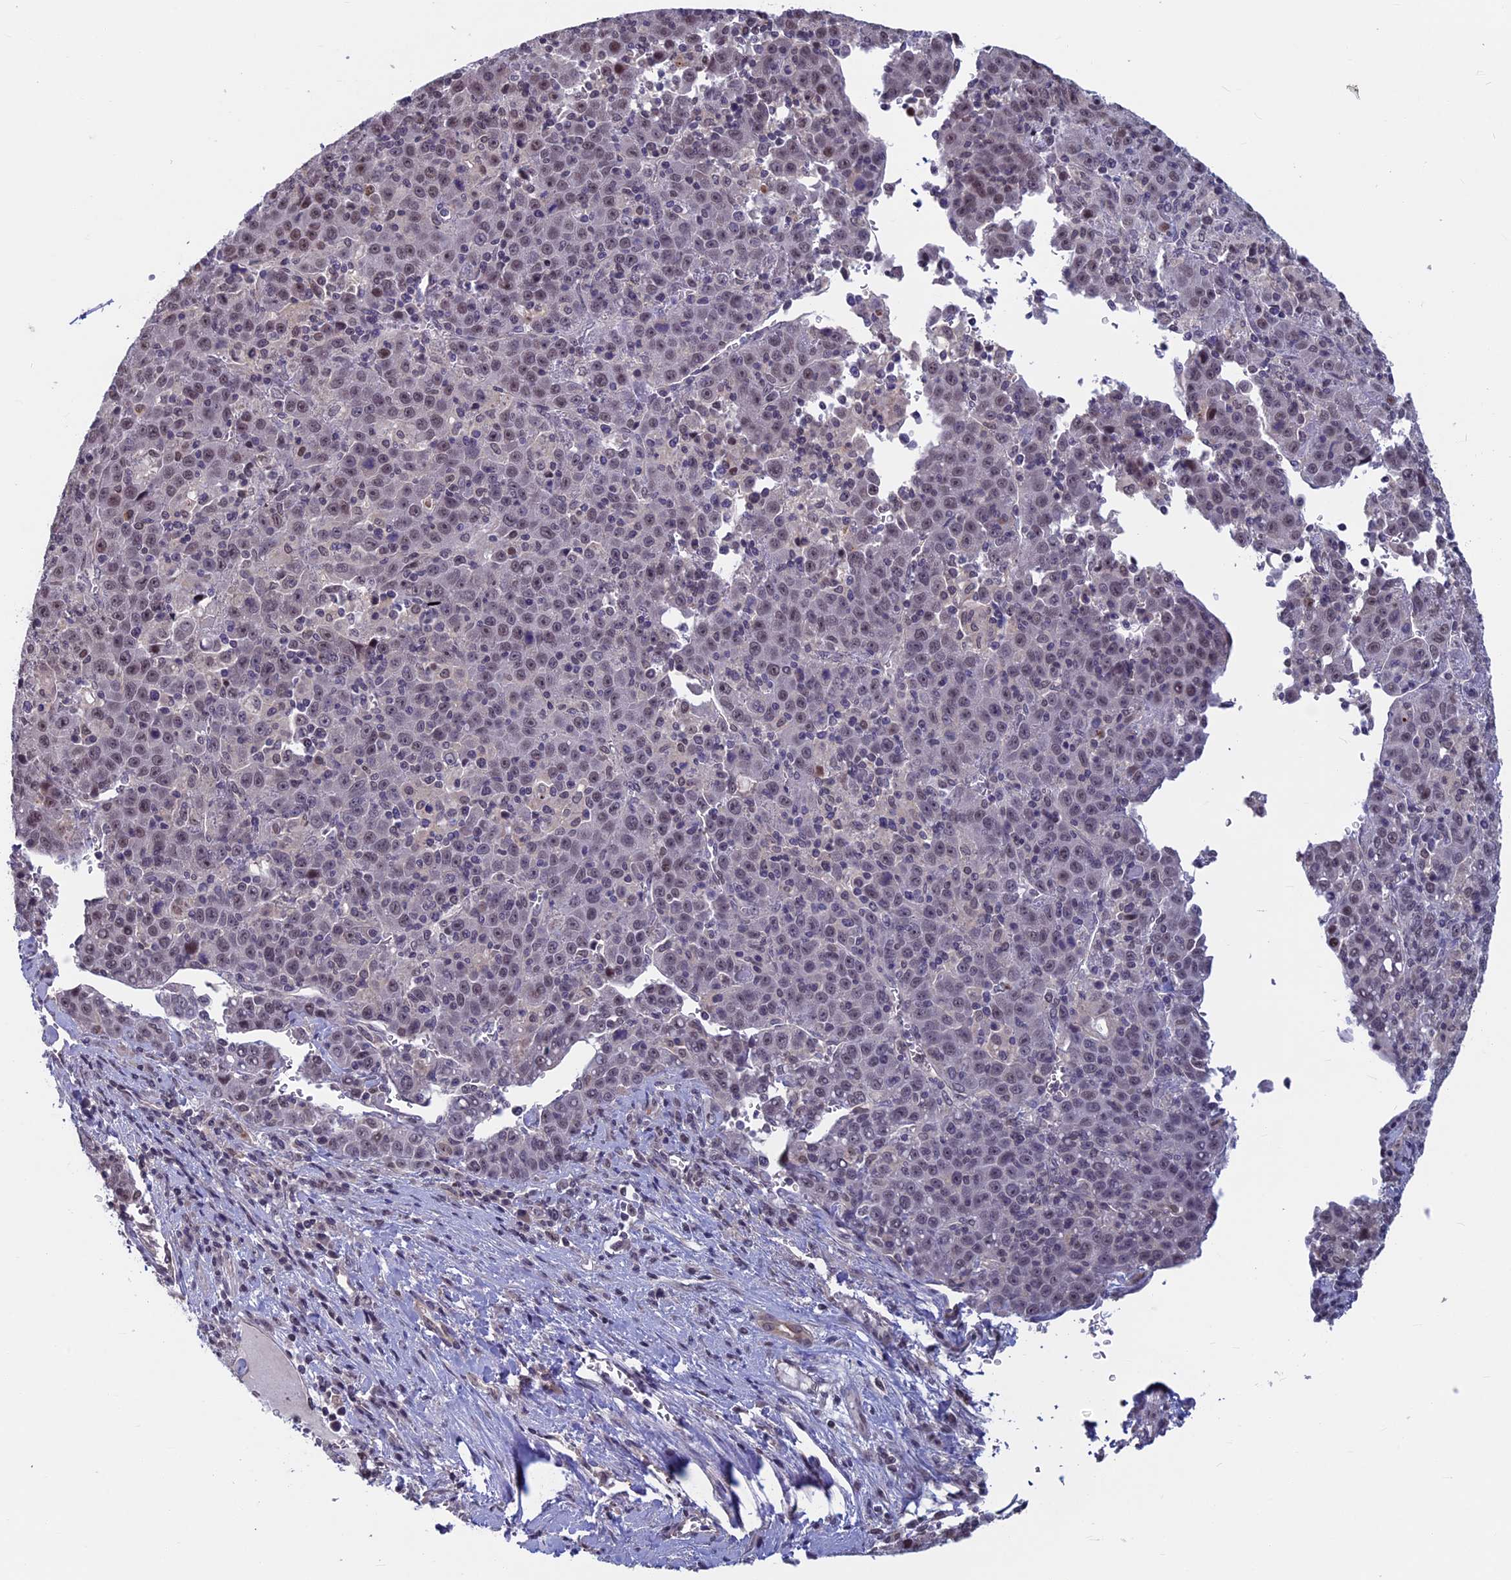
{"staining": {"intensity": "weak", "quantity": "25%-75%", "location": "nuclear"}, "tissue": "liver cancer", "cell_type": "Tumor cells", "image_type": "cancer", "snomed": [{"axis": "morphology", "description": "Carcinoma, Hepatocellular, NOS"}, {"axis": "topography", "description": "Liver"}], "caption": "The histopathology image demonstrates immunohistochemical staining of liver cancer. There is weak nuclear staining is appreciated in approximately 25%-75% of tumor cells. Using DAB (brown) and hematoxylin (blue) stains, captured at high magnification using brightfield microscopy.", "gene": "SPIRE1", "patient": {"sex": "female", "age": 53}}